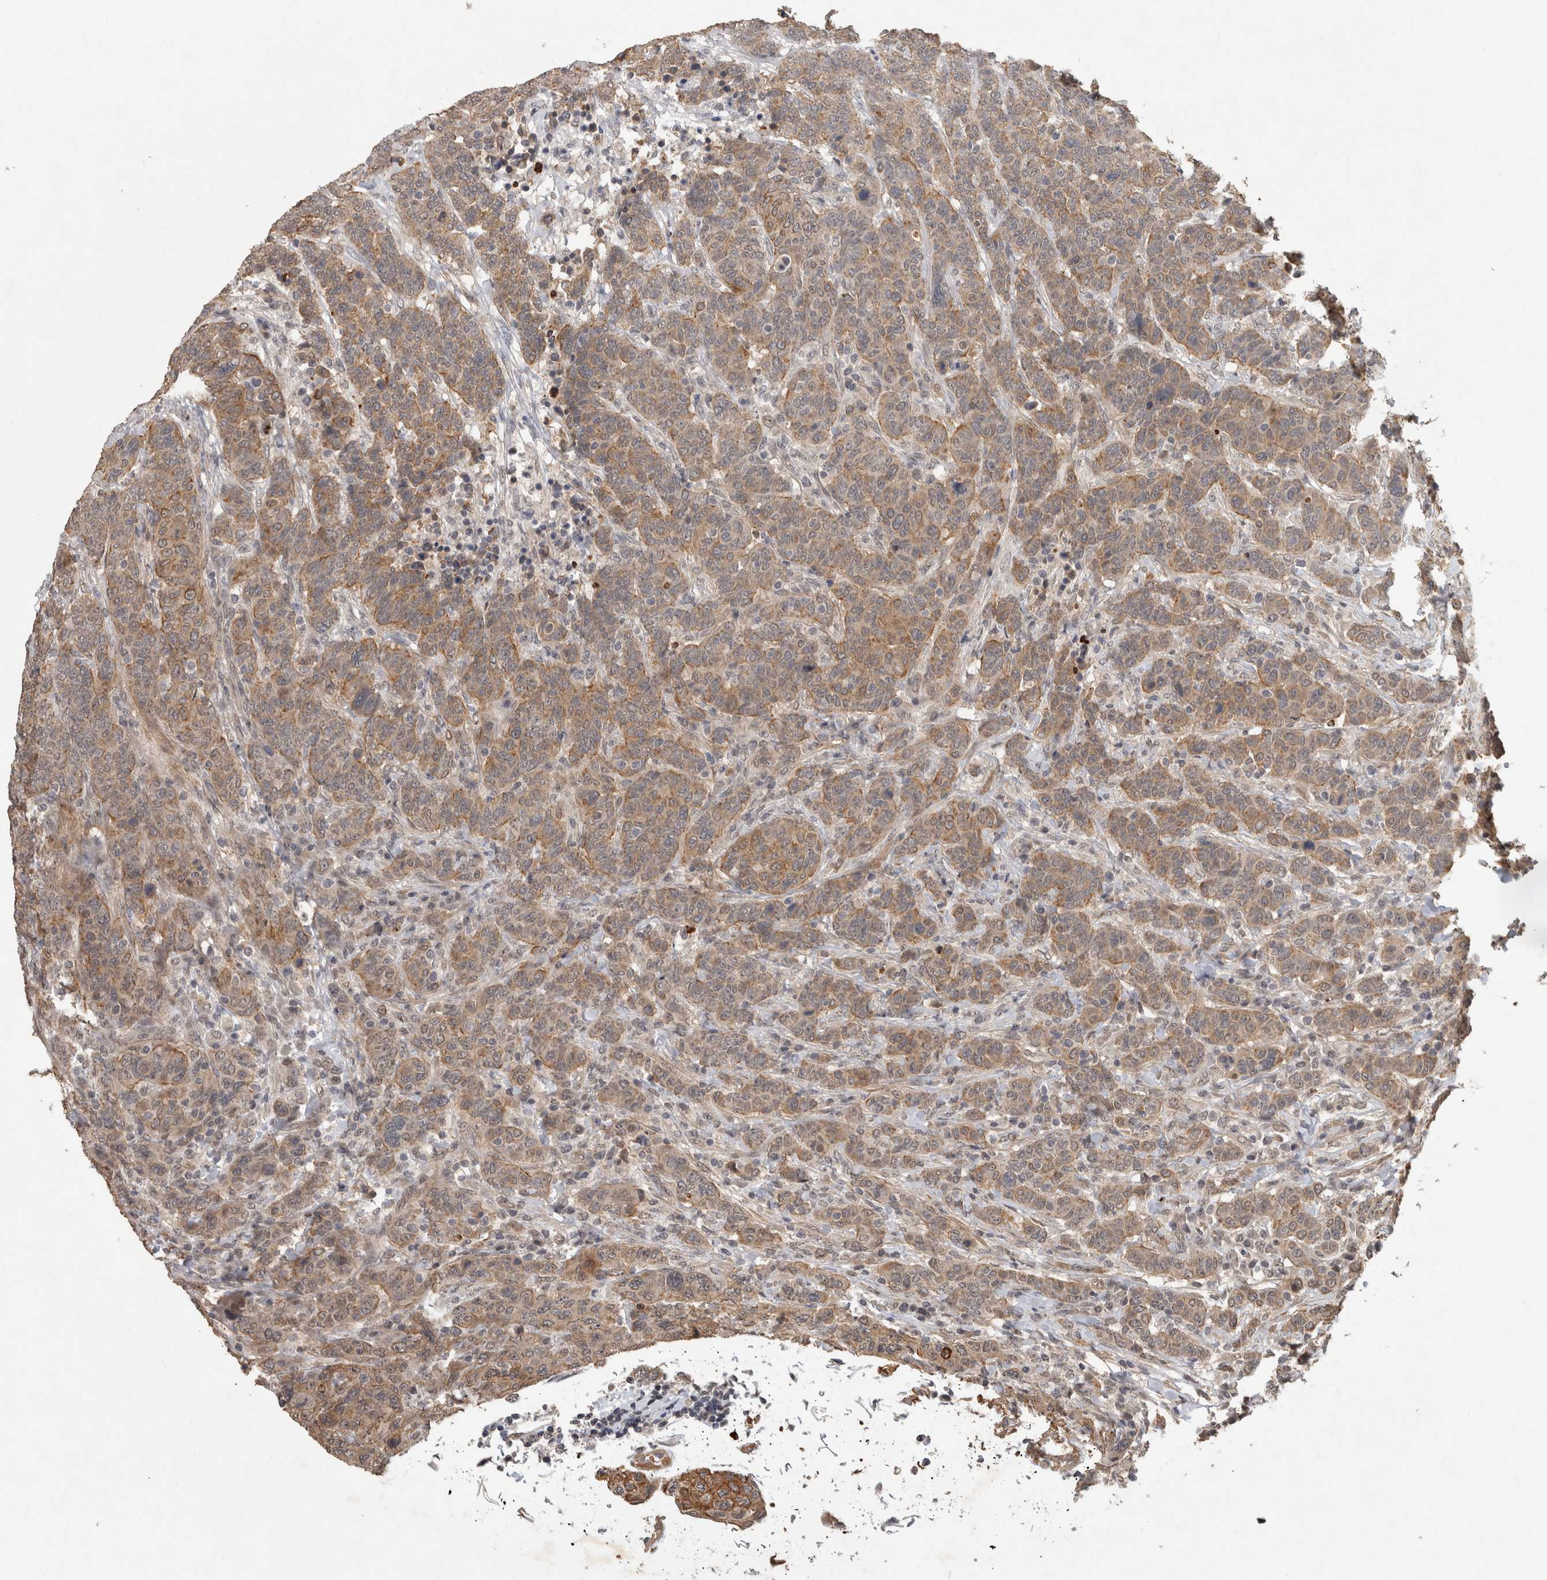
{"staining": {"intensity": "moderate", "quantity": ">75%", "location": "cytoplasmic/membranous"}, "tissue": "breast cancer", "cell_type": "Tumor cells", "image_type": "cancer", "snomed": [{"axis": "morphology", "description": "Duct carcinoma"}, {"axis": "topography", "description": "Breast"}], "caption": "About >75% of tumor cells in infiltrating ductal carcinoma (breast) reveal moderate cytoplasmic/membranous protein expression as visualized by brown immunohistochemical staining.", "gene": "RHPN1", "patient": {"sex": "female", "age": 37}}